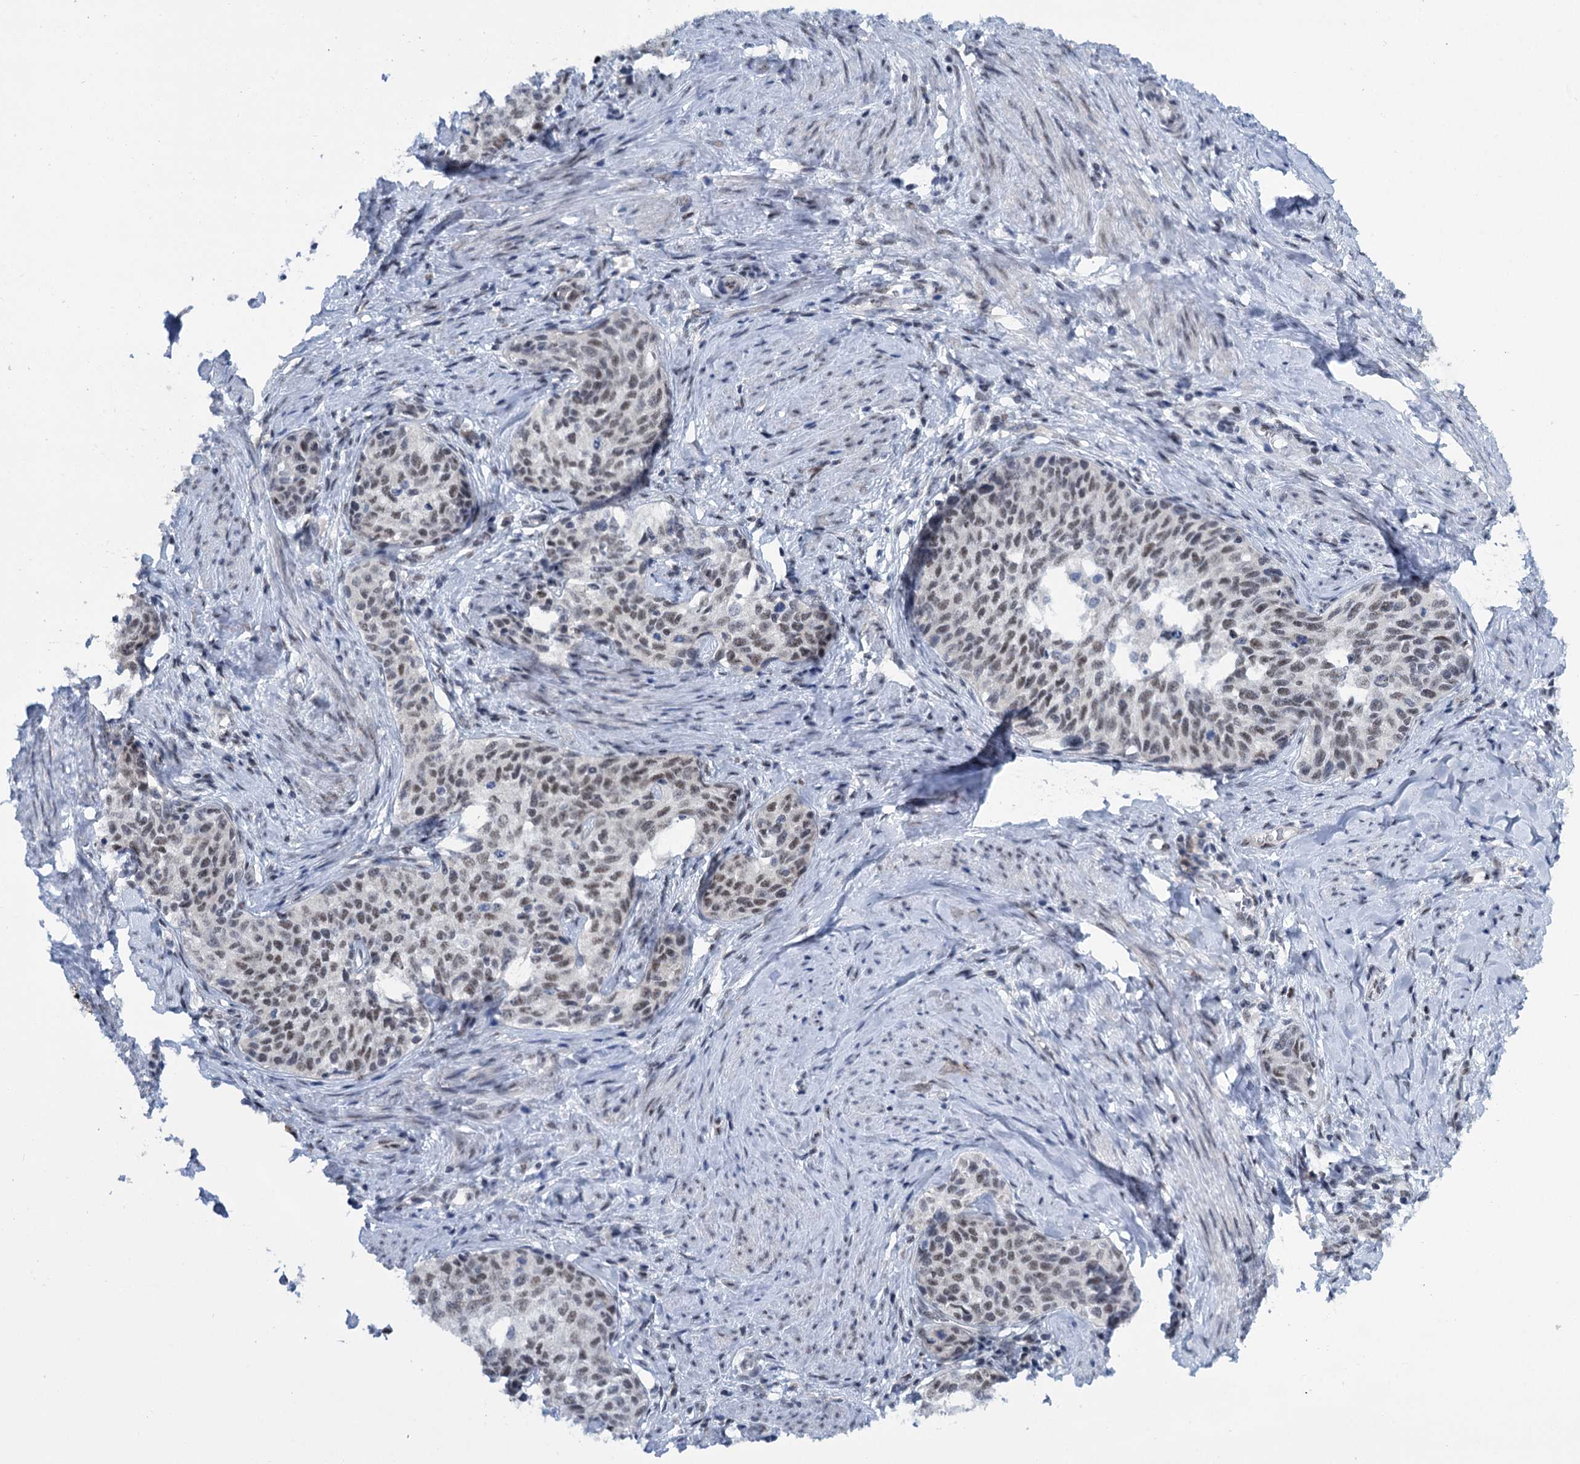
{"staining": {"intensity": "weak", "quantity": ">75%", "location": "nuclear"}, "tissue": "cervical cancer", "cell_type": "Tumor cells", "image_type": "cancer", "snomed": [{"axis": "morphology", "description": "Squamous cell carcinoma, NOS"}, {"axis": "morphology", "description": "Adenocarcinoma, NOS"}, {"axis": "topography", "description": "Cervix"}], "caption": "A photomicrograph showing weak nuclear staining in about >75% of tumor cells in cervical cancer, as visualized by brown immunohistochemical staining.", "gene": "SREK1", "patient": {"sex": "female", "age": 52}}